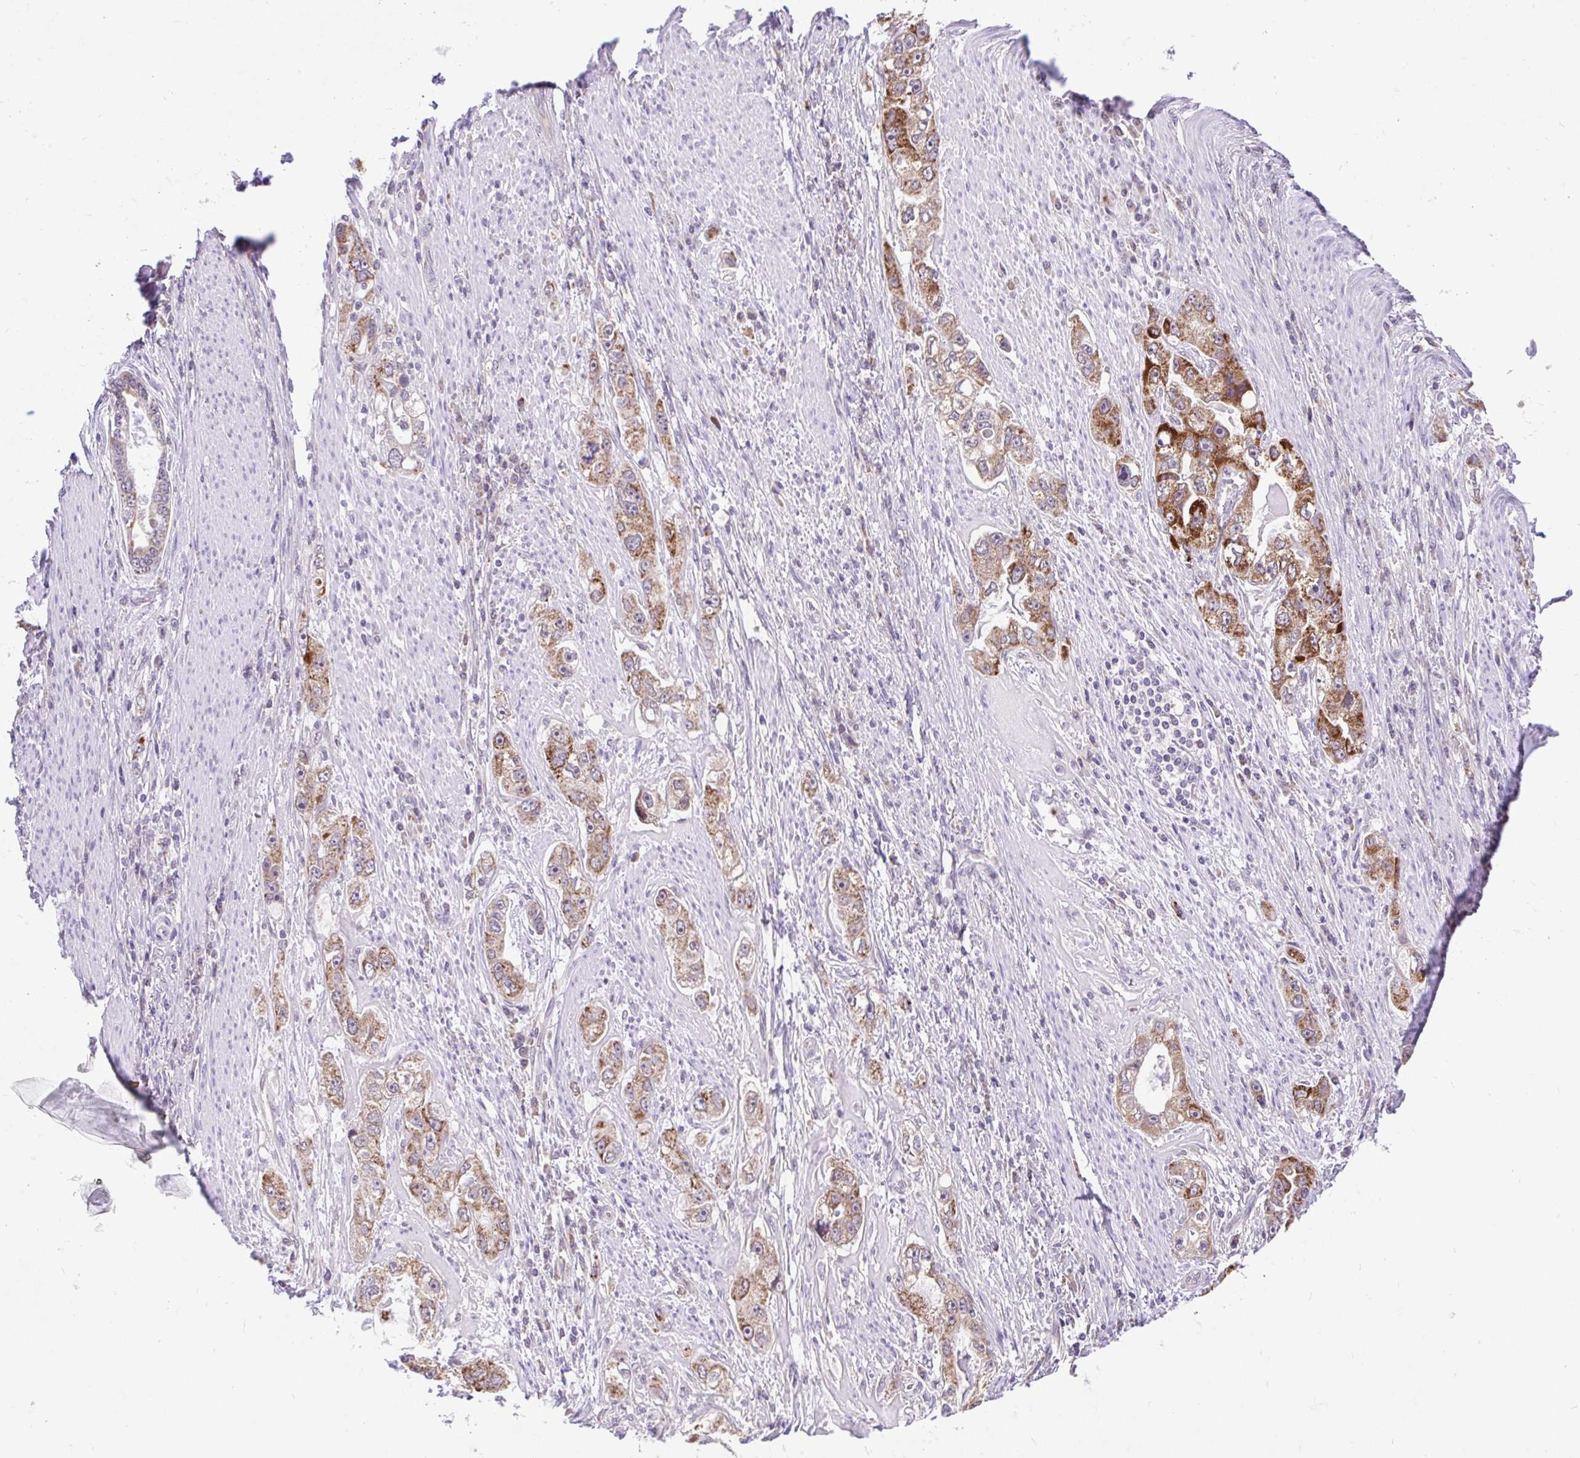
{"staining": {"intensity": "moderate", "quantity": "25%-75%", "location": "cytoplasmic/membranous"}, "tissue": "stomach cancer", "cell_type": "Tumor cells", "image_type": "cancer", "snomed": [{"axis": "morphology", "description": "Adenocarcinoma, NOS"}, {"axis": "topography", "description": "Stomach, lower"}], "caption": "Stomach cancer stained with immunohistochemistry displays moderate cytoplasmic/membranous staining in about 25%-75% of tumor cells.", "gene": "PYCR2", "patient": {"sex": "female", "age": 93}}